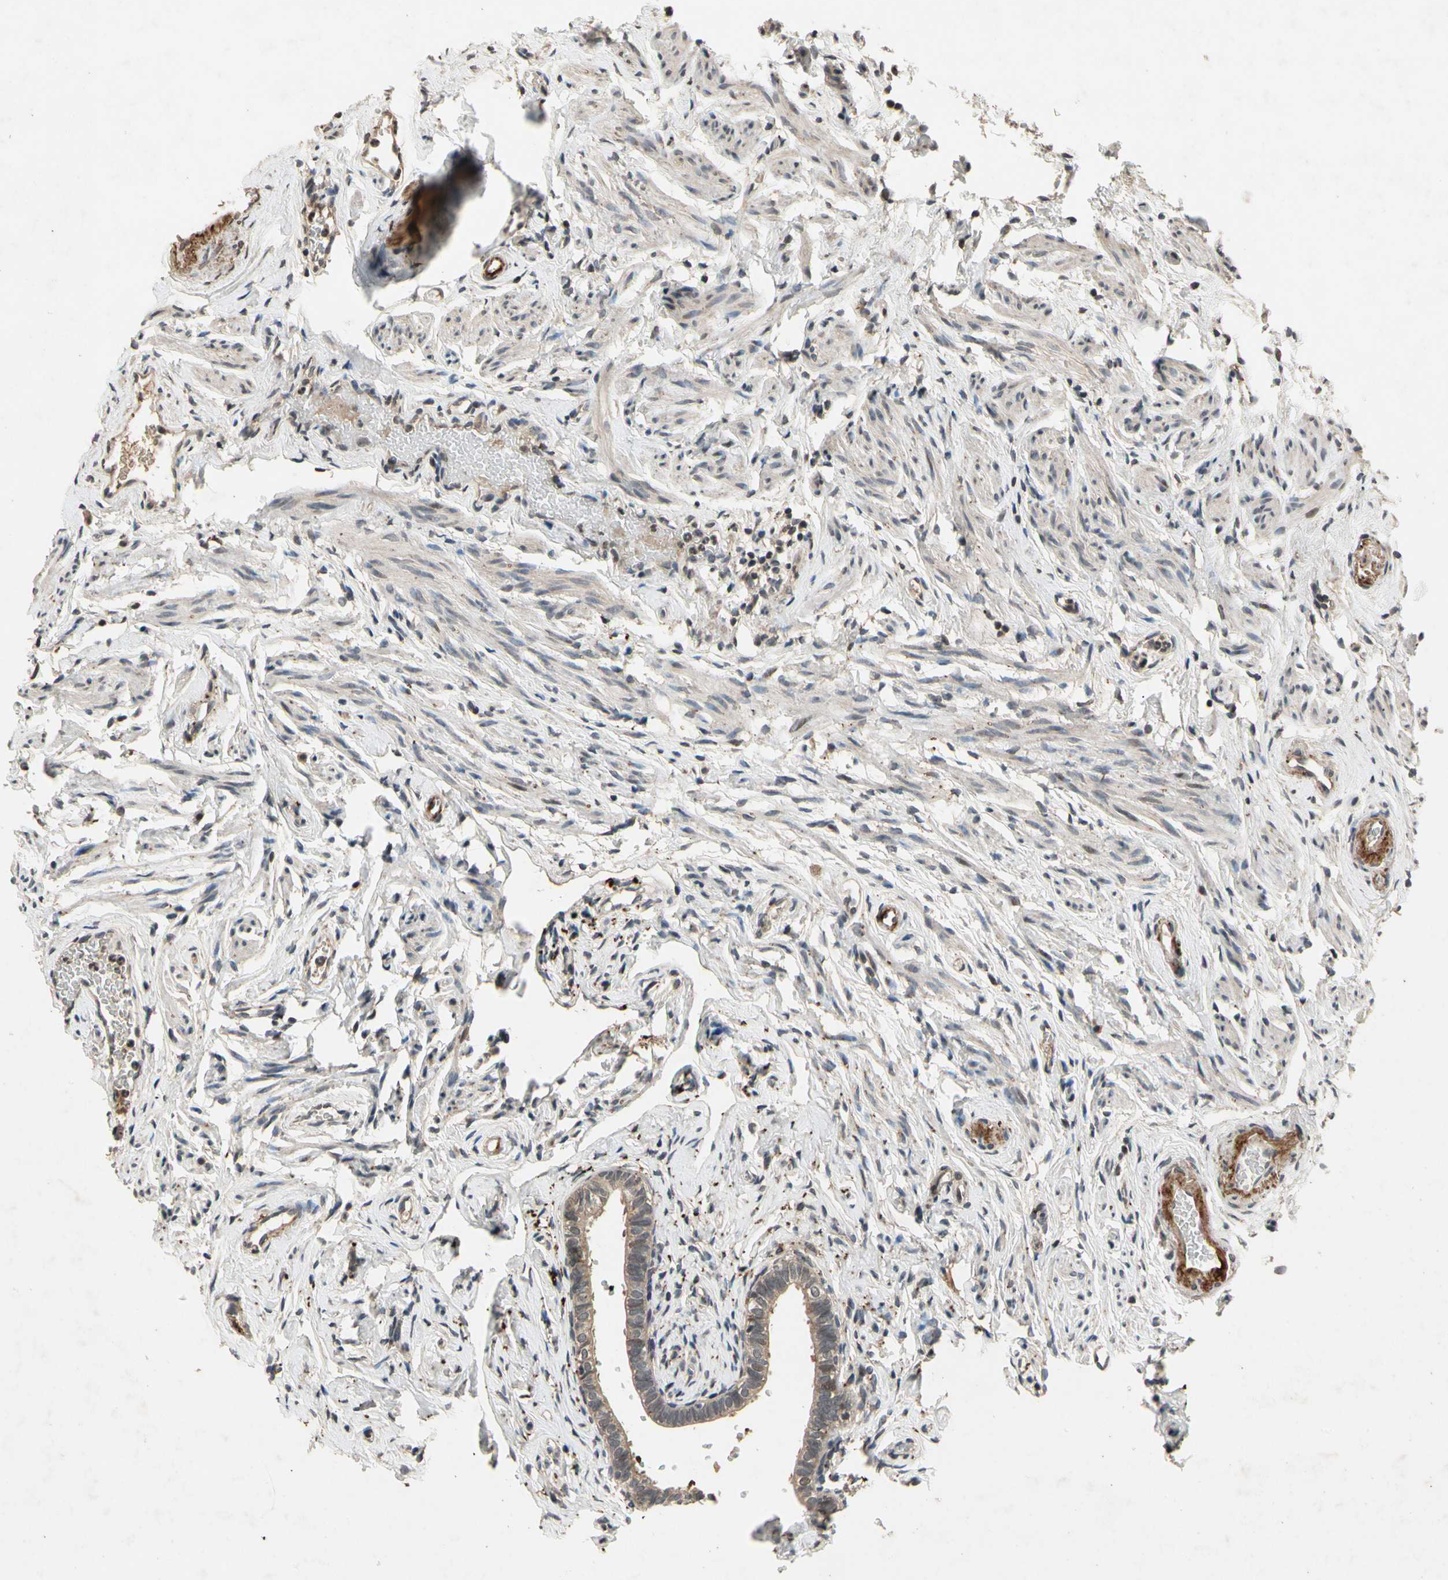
{"staining": {"intensity": "weak", "quantity": ">75%", "location": "cytoplasmic/membranous"}, "tissue": "fallopian tube", "cell_type": "Glandular cells", "image_type": "normal", "snomed": [{"axis": "morphology", "description": "Normal tissue, NOS"}, {"axis": "topography", "description": "Fallopian tube"}], "caption": "An immunohistochemistry image of normal tissue is shown. Protein staining in brown shows weak cytoplasmic/membranous positivity in fallopian tube within glandular cells.", "gene": "DPY19L3", "patient": {"sex": "female", "age": 71}}